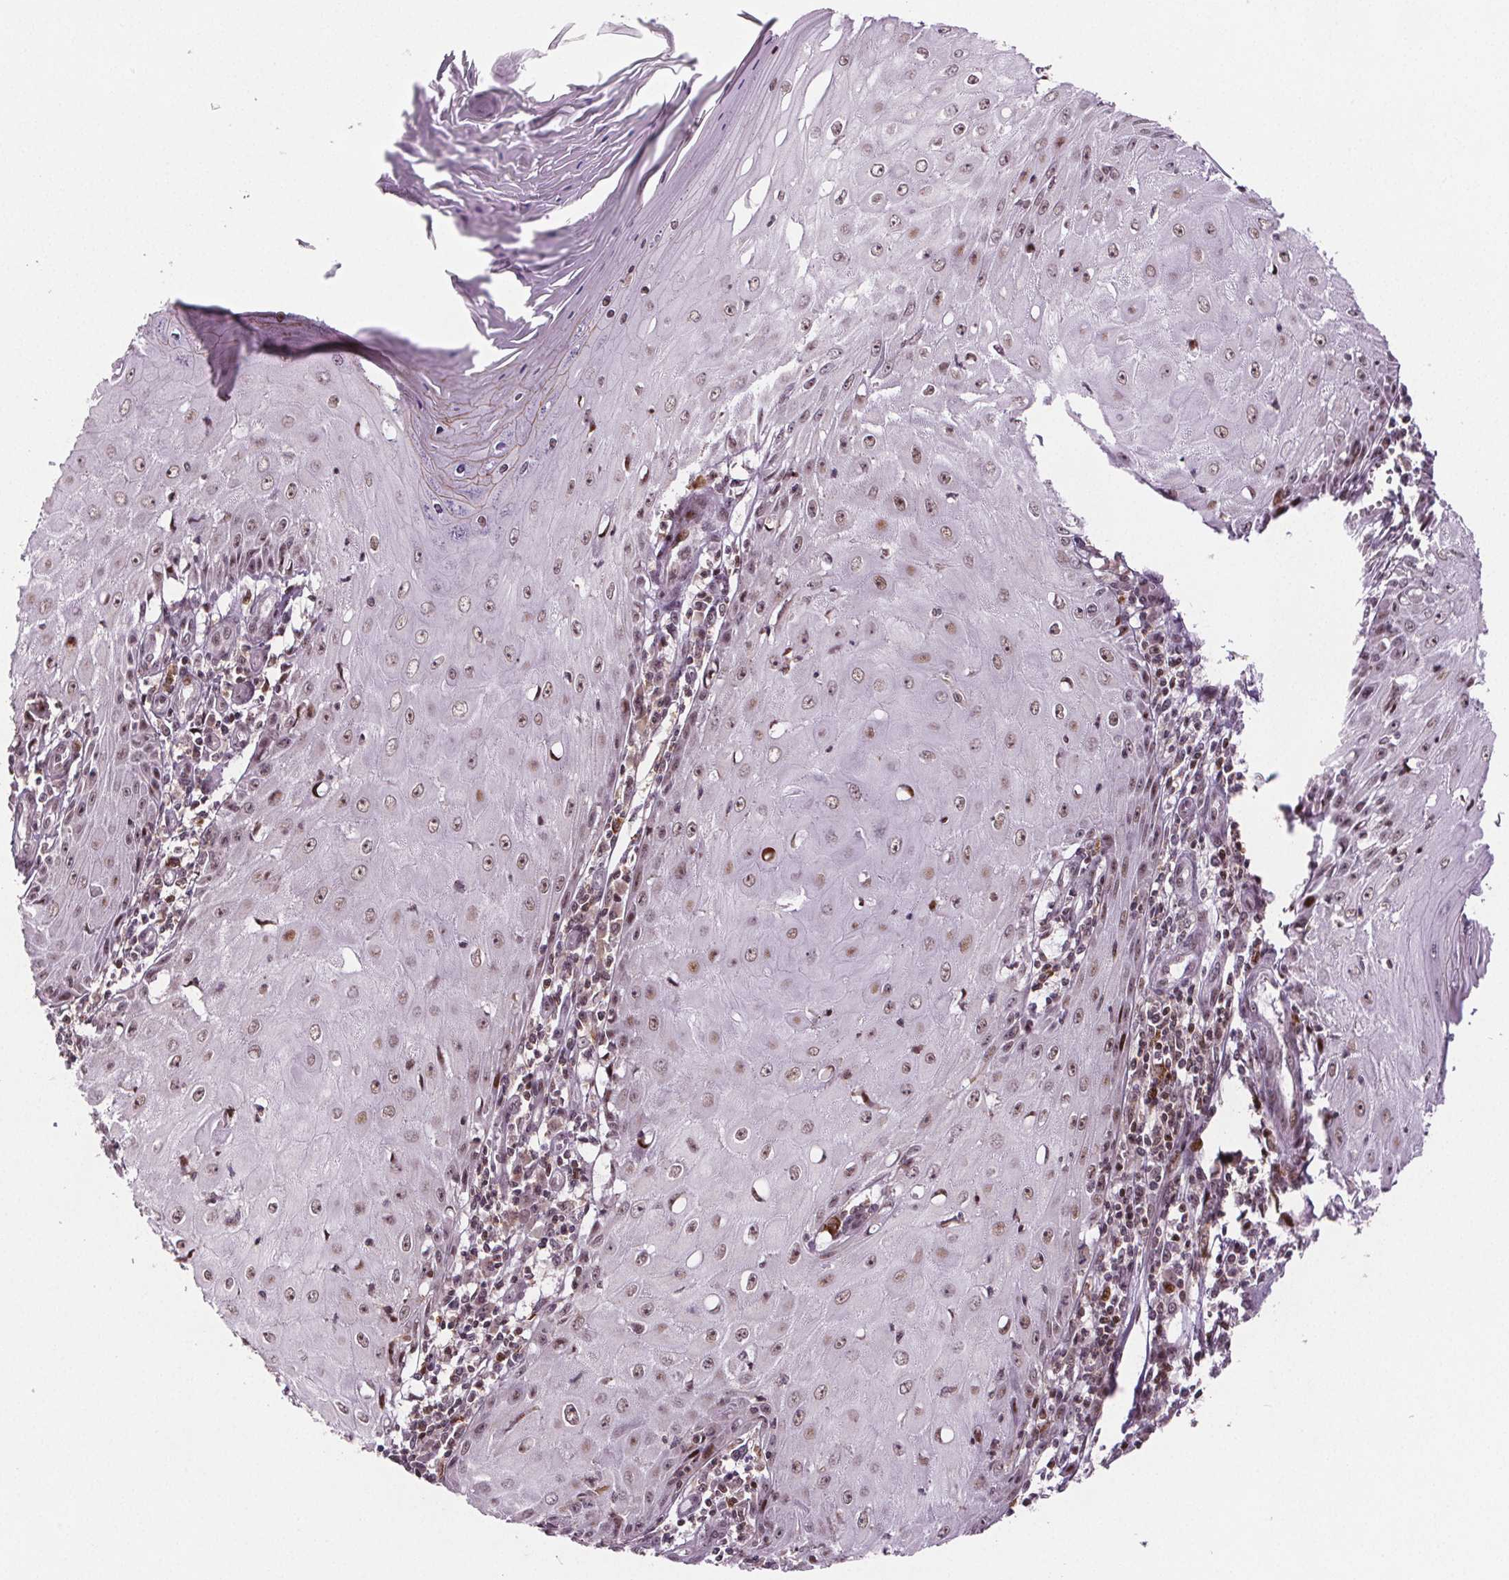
{"staining": {"intensity": "weak", "quantity": ">75%", "location": "nuclear"}, "tissue": "skin cancer", "cell_type": "Tumor cells", "image_type": "cancer", "snomed": [{"axis": "morphology", "description": "Squamous cell carcinoma, NOS"}, {"axis": "topography", "description": "Skin"}], "caption": "IHC of skin cancer displays low levels of weak nuclear staining in about >75% of tumor cells. (DAB (3,3'-diaminobenzidine) = brown stain, brightfield microscopy at high magnification).", "gene": "SNRNP35", "patient": {"sex": "female", "age": 73}}